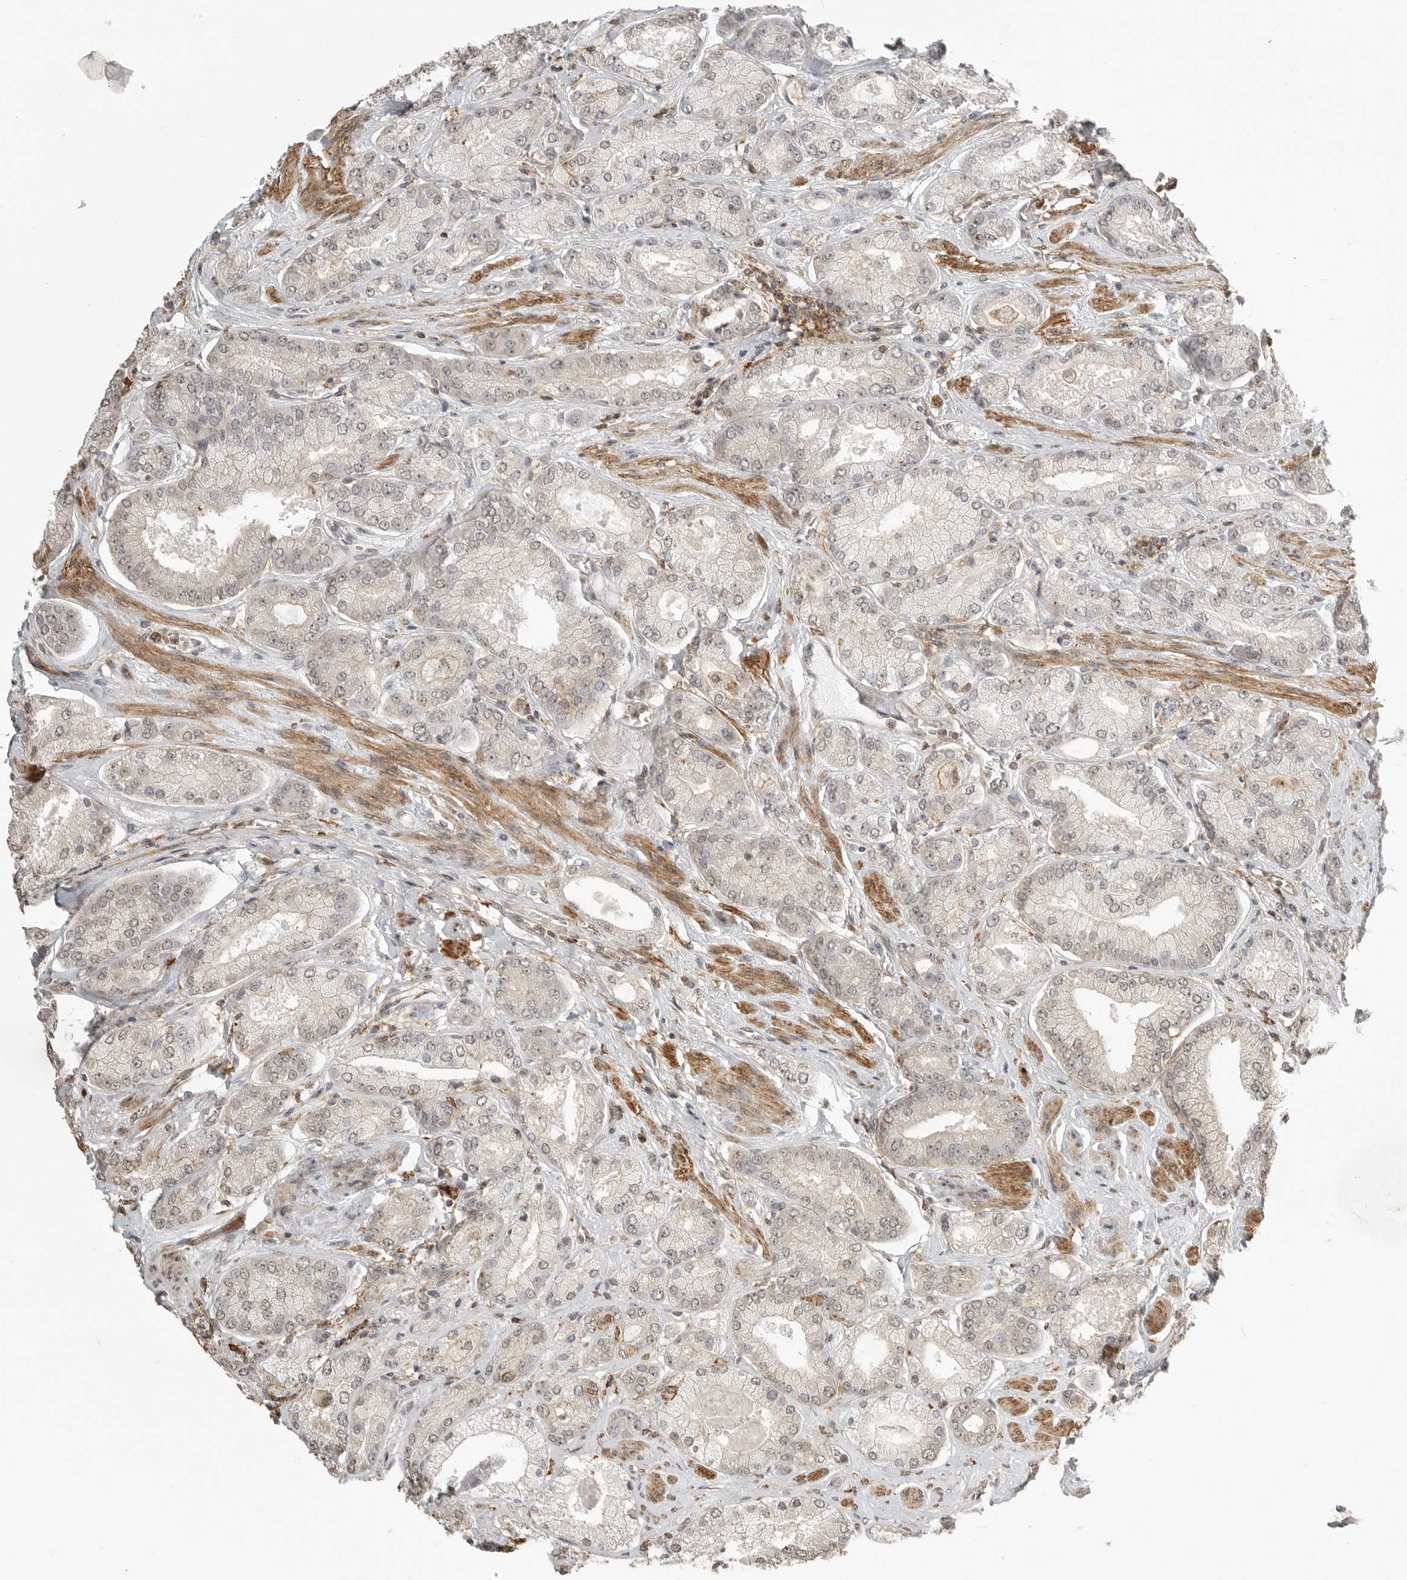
{"staining": {"intensity": "negative", "quantity": "none", "location": "none"}, "tissue": "prostate cancer", "cell_type": "Tumor cells", "image_type": "cancer", "snomed": [{"axis": "morphology", "description": "Adenocarcinoma, High grade"}, {"axis": "topography", "description": "Prostate"}], "caption": "High power microscopy image of an immunohistochemistry histopathology image of prostate cancer, revealing no significant staining in tumor cells.", "gene": "GPC2", "patient": {"sex": "male", "age": 58}}